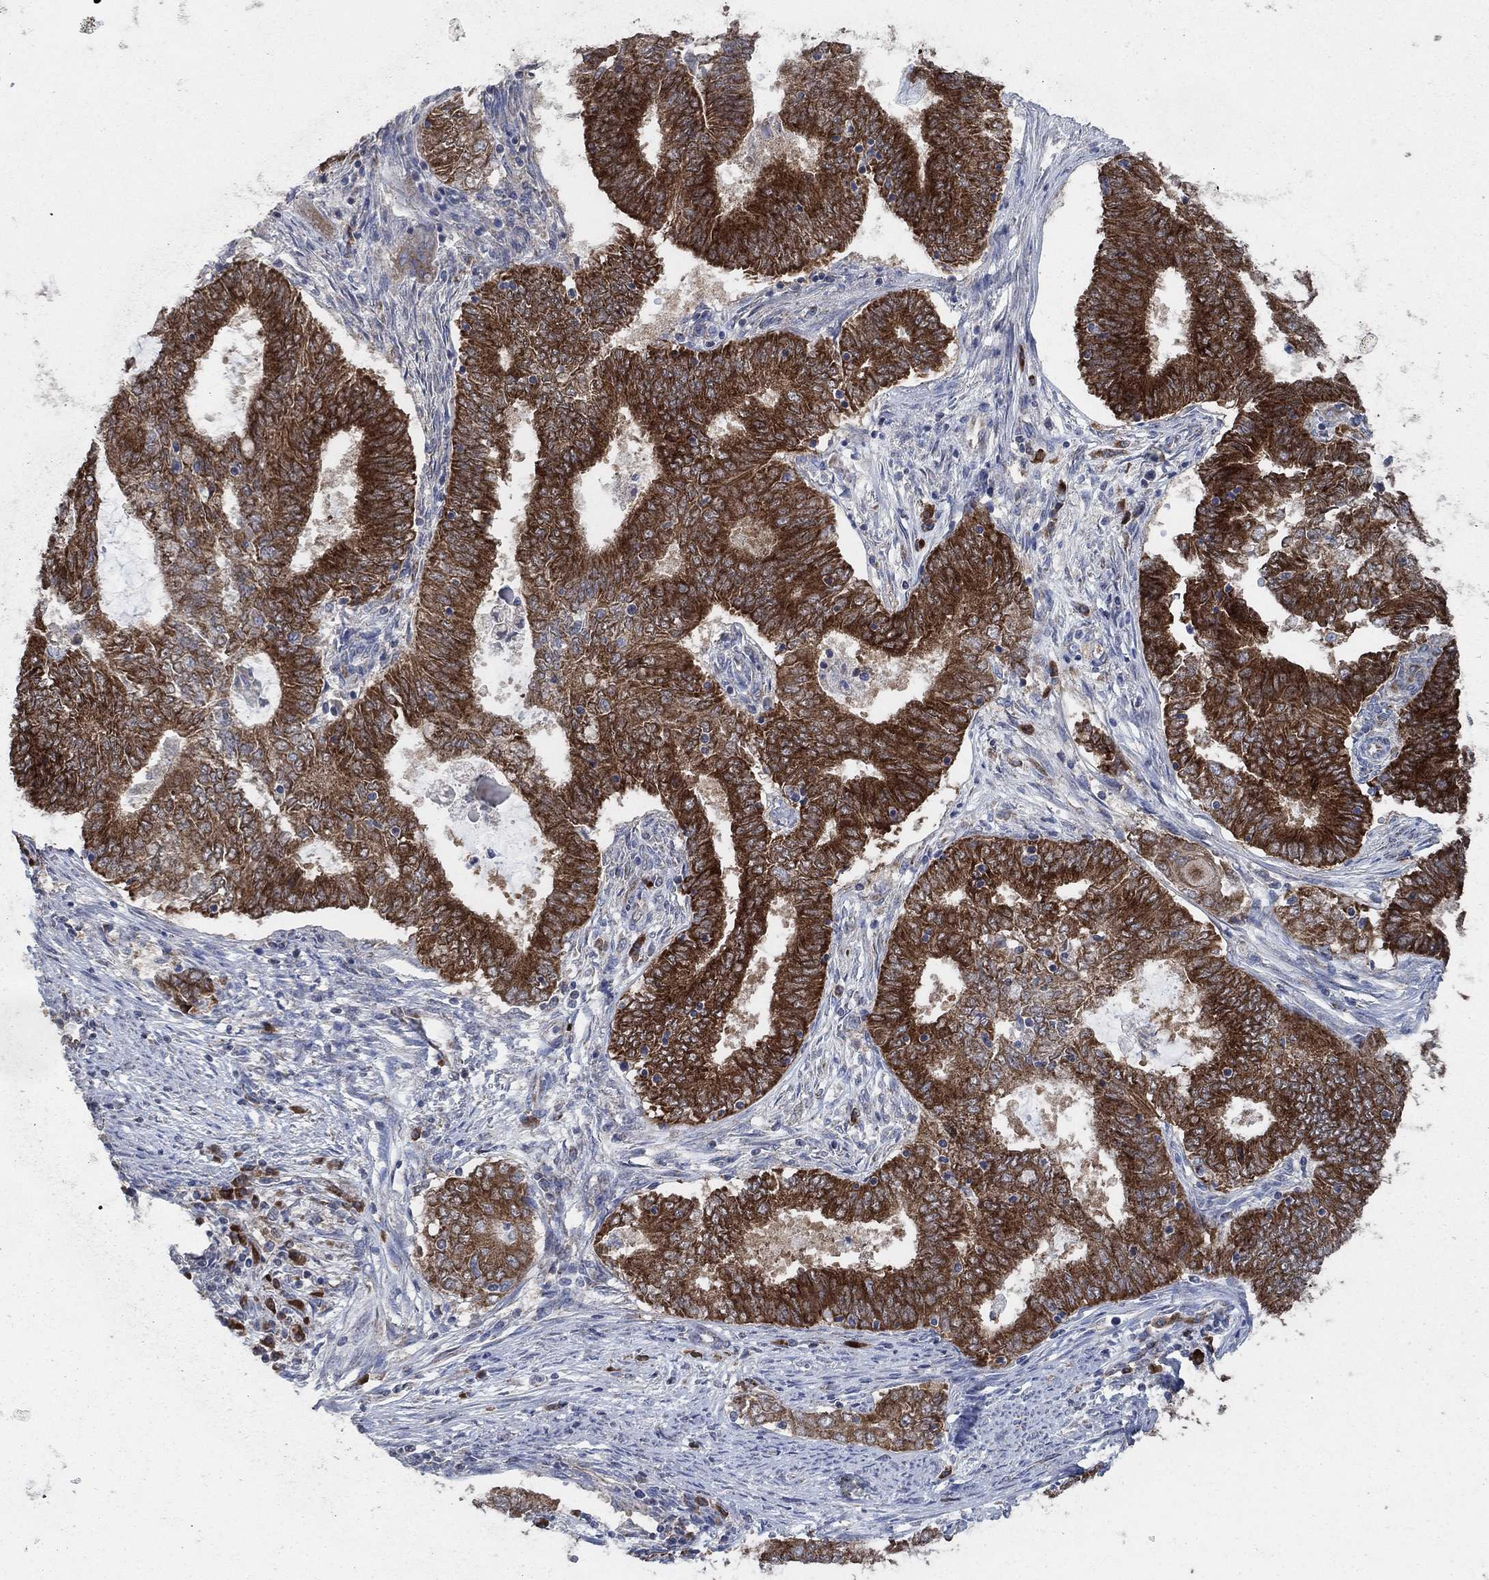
{"staining": {"intensity": "strong", "quantity": ">75%", "location": "cytoplasmic/membranous"}, "tissue": "endometrial cancer", "cell_type": "Tumor cells", "image_type": "cancer", "snomed": [{"axis": "morphology", "description": "Adenocarcinoma, NOS"}, {"axis": "topography", "description": "Endometrium"}], "caption": "The histopathology image reveals staining of endometrial cancer, revealing strong cytoplasmic/membranous protein expression (brown color) within tumor cells.", "gene": "HID1", "patient": {"sex": "female", "age": 62}}